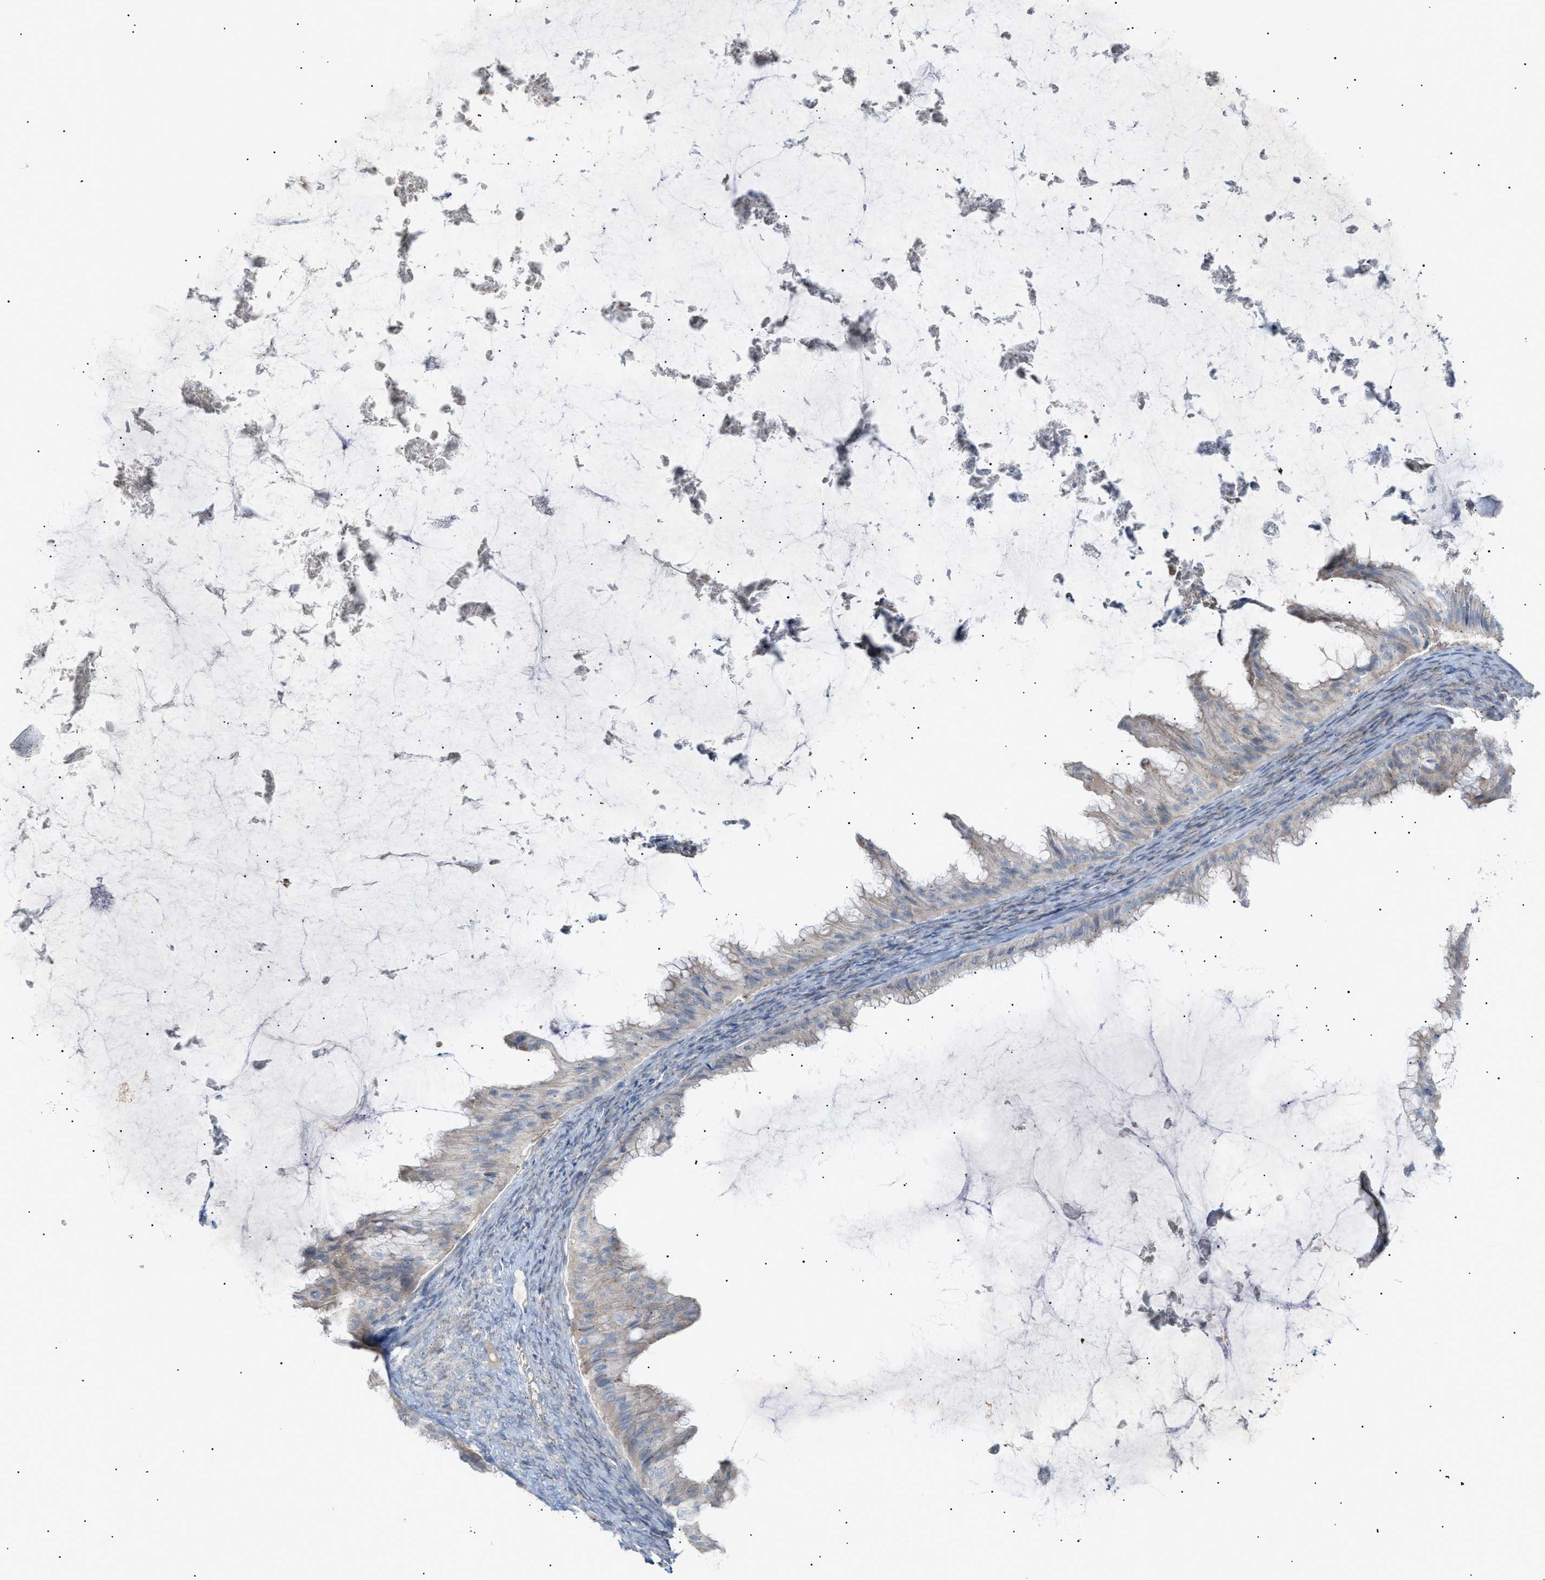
{"staining": {"intensity": "negative", "quantity": "none", "location": "none"}, "tissue": "ovarian cancer", "cell_type": "Tumor cells", "image_type": "cancer", "snomed": [{"axis": "morphology", "description": "Cystadenocarcinoma, mucinous, NOS"}, {"axis": "topography", "description": "Ovary"}], "caption": "An image of human ovarian cancer (mucinous cystadenocarcinoma) is negative for staining in tumor cells.", "gene": "SLC25A31", "patient": {"sex": "female", "age": 61}}